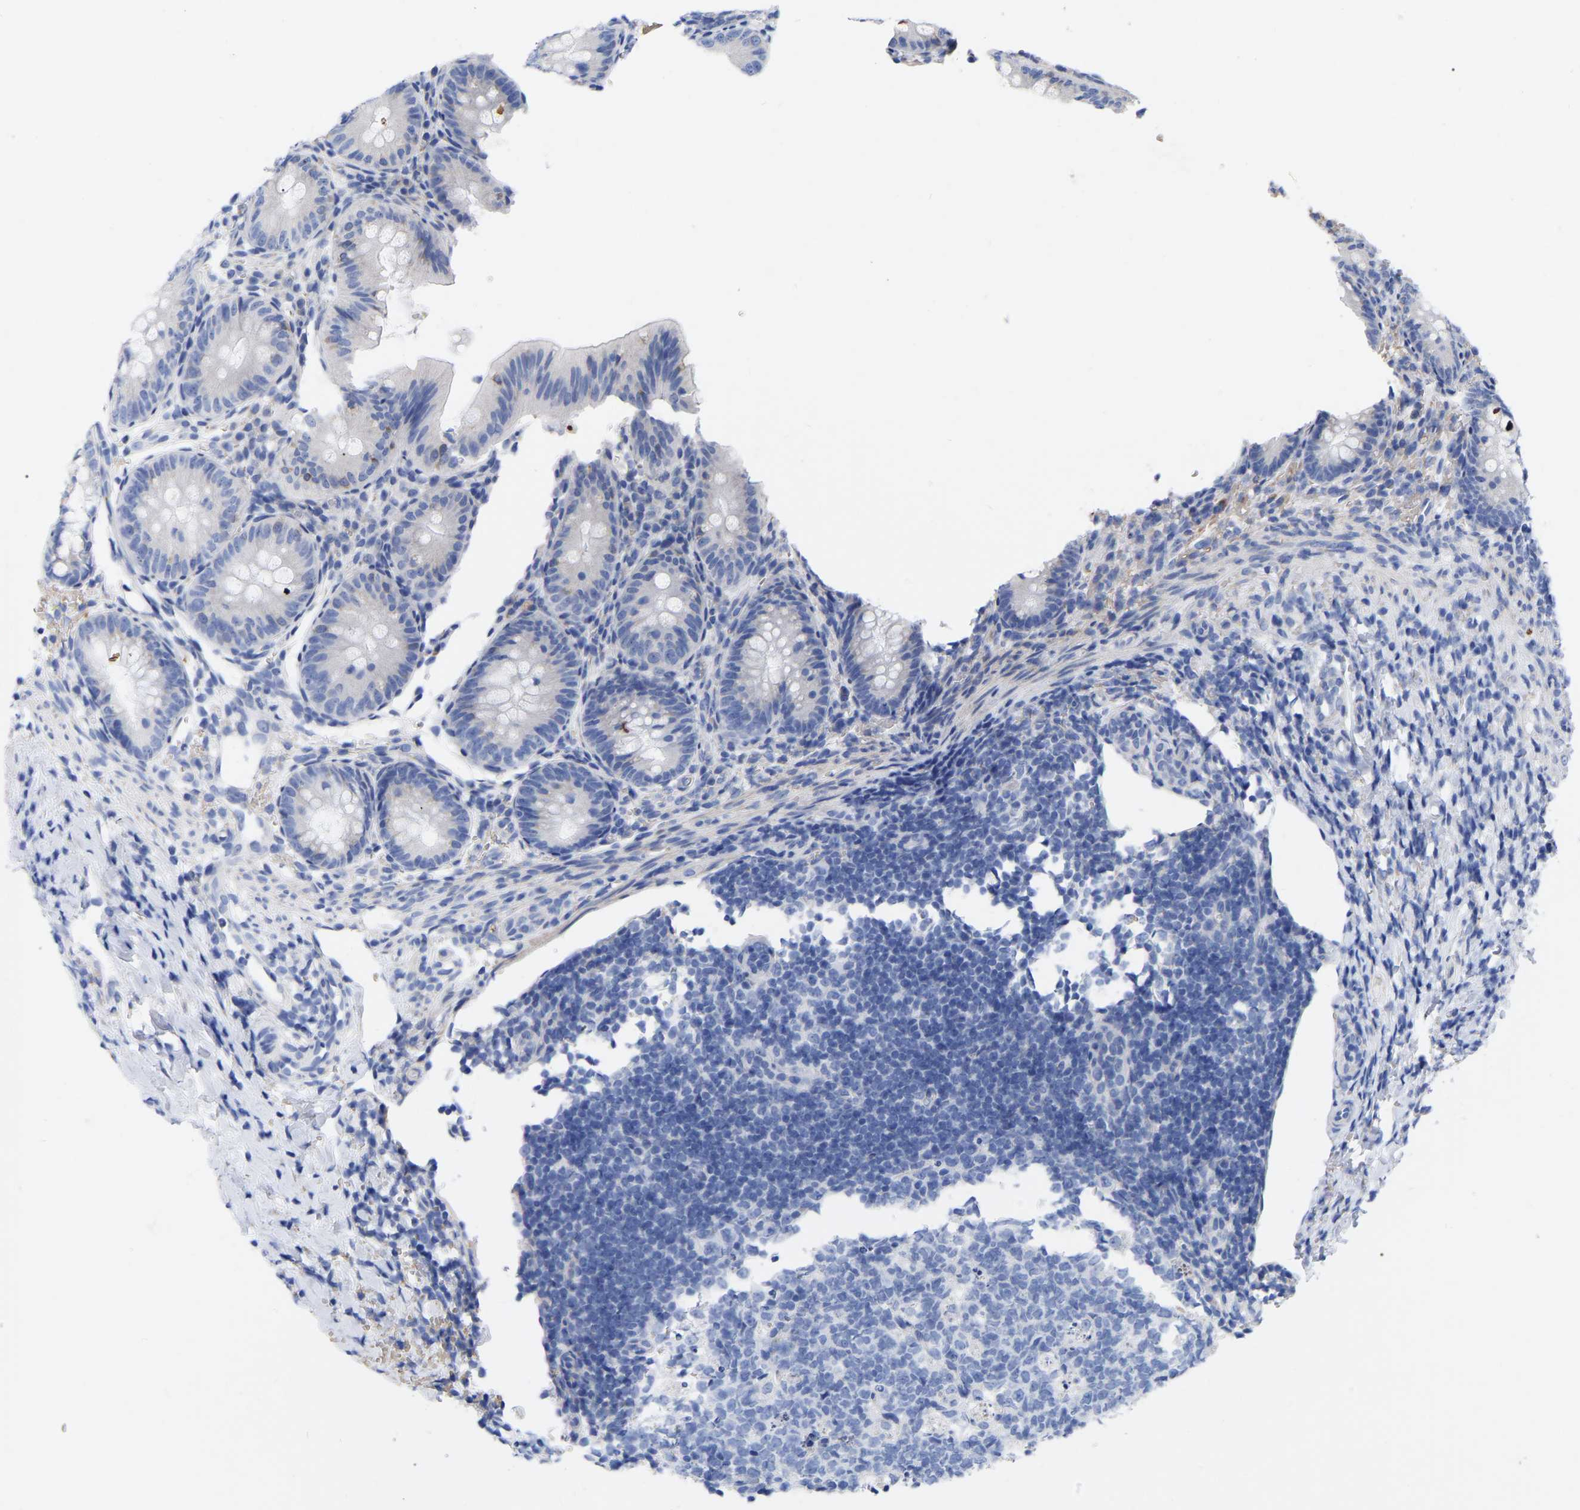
{"staining": {"intensity": "negative", "quantity": "none", "location": "none"}, "tissue": "appendix", "cell_type": "Glandular cells", "image_type": "normal", "snomed": [{"axis": "morphology", "description": "Normal tissue, NOS"}, {"axis": "topography", "description": "Appendix"}], "caption": "Histopathology image shows no protein positivity in glandular cells of unremarkable appendix.", "gene": "GDF3", "patient": {"sex": "male", "age": 1}}